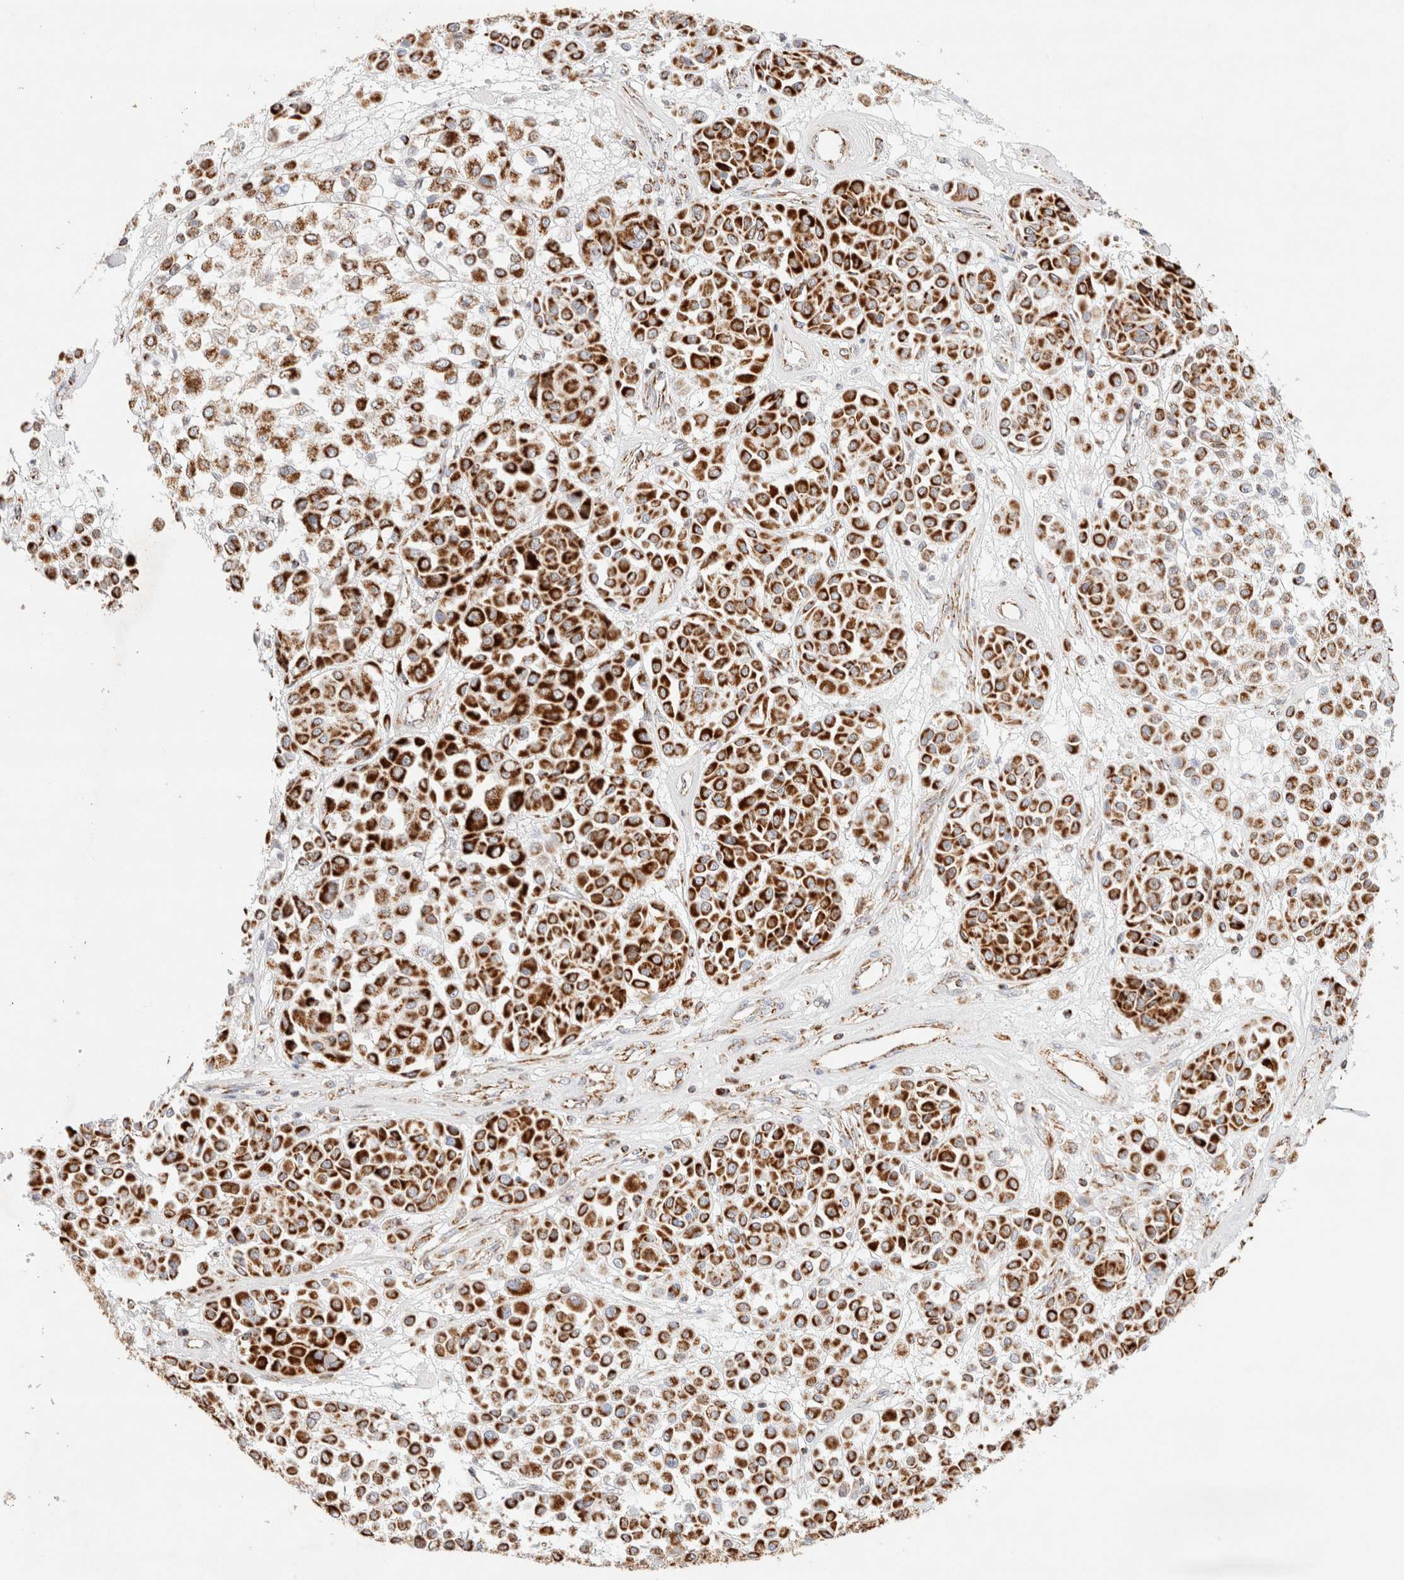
{"staining": {"intensity": "strong", "quantity": ">75%", "location": "cytoplasmic/membranous"}, "tissue": "melanoma", "cell_type": "Tumor cells", "image_type": "cancer", "snomed": [{"axis": "morphology", "description": "Malignant melanoma, Metastatic site"}, {"axis": "topography", "description": "Soft tissue"}], "caption": "Strong cytoplasmic/membranous protein expression is appreciated in about >75% of tumor cells in malignant melanoma (metastatic site). The protein is stained brown, and the nuclei are stained in blue (DAB IHC with brightfield microscopy, high magnification).", "gene": "PHB2", "patient": {"sex": "male", "age": 41}}